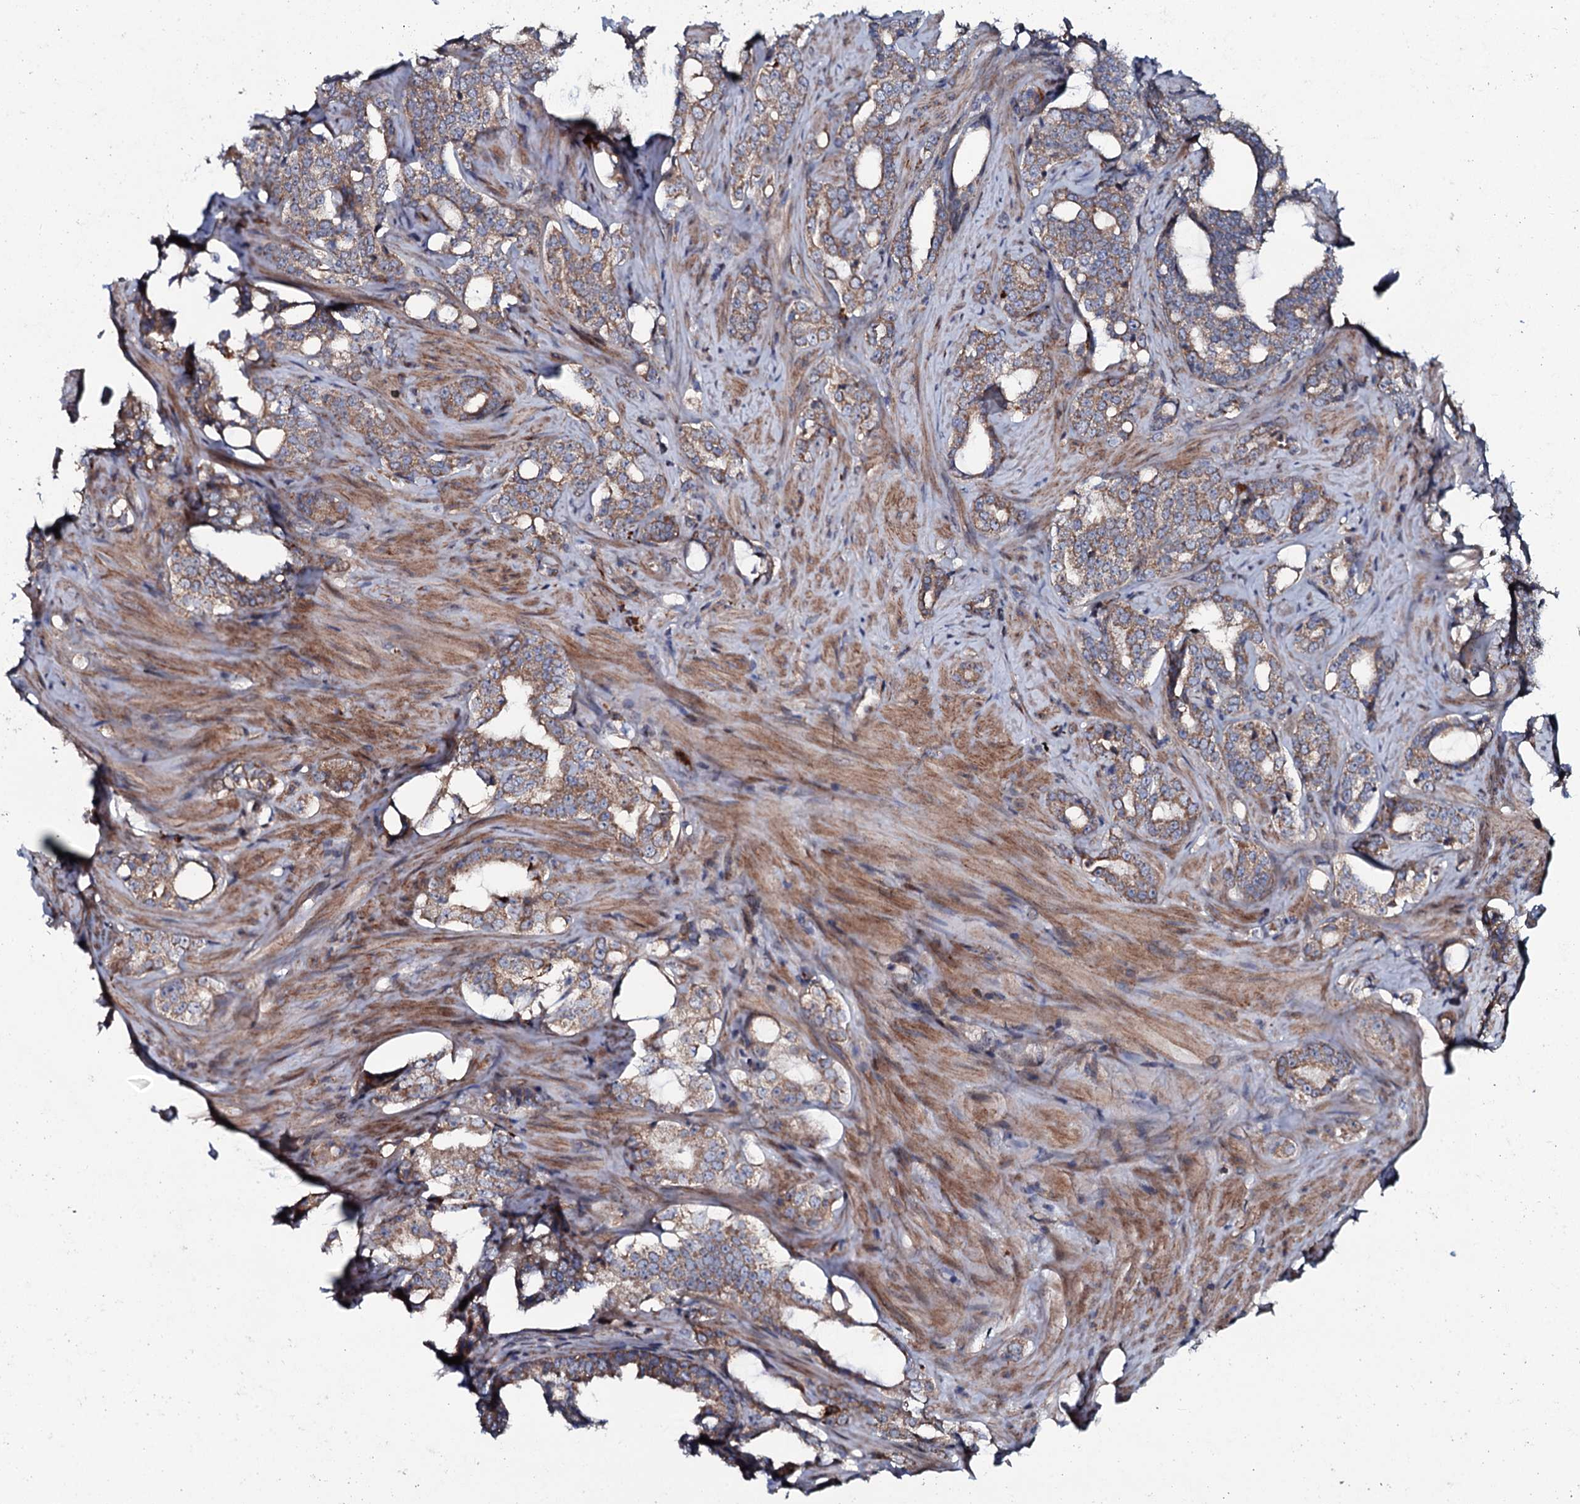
{"staining": {"intensity": "moderate", "quantity": "25%-75%", "location": "cytoplasmic/membranous"}, "tissue": "prostate cancer", "cell_type": "Tumor cells", "image_type": "cancer", "snomed": [{"axis": "morphology", "description": "Adenocarcinoma, High grade"}, {"axis": "topography", "description": "Prostate"}], "caption": "This photomicrograph demonstrates prostate high-grade adenocarcinoma stained with IHC to label a protein in brown. The cytoplasmic/membranous of tumor cells show moderate positivity for the protein. Nuclei are counter-stained blue.", "gene": "KCTD4", "patient": {"sex": "male", "age": 64}}